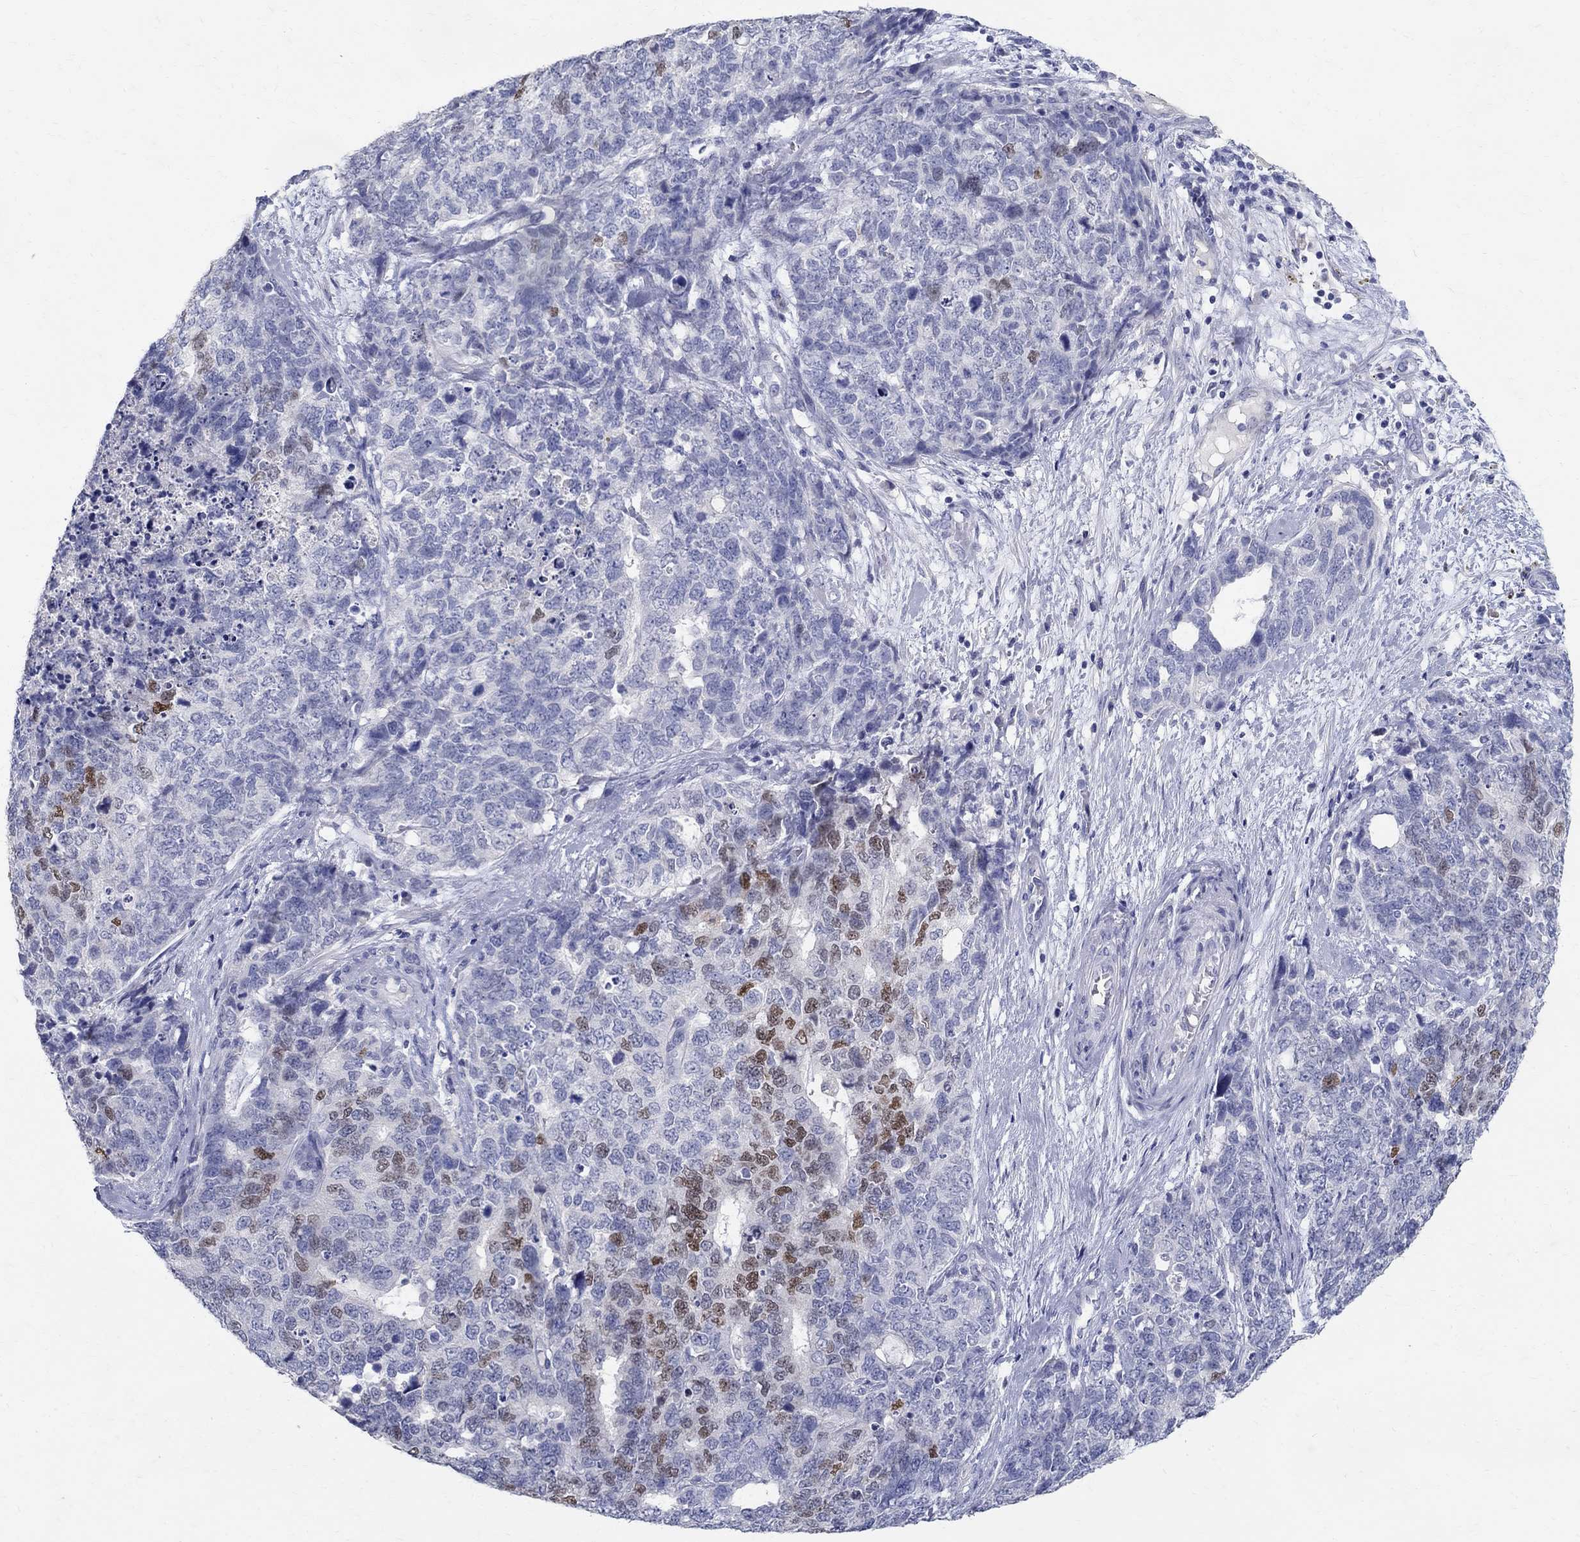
{"staining": {"intensity": "moderate", "quantity": "<25%", "location": "nuclear"}, "tissue": "cervical cancer", "cell_type": "Tumor cells", "image_type": "cancer", "snomed": [{"axis": "morphology", "description": "Squamous cell carcinoma, NOS"}, {"axis": "topography", "description": "Cervix"}], "caption": "Approximately <25% of tumor cells in human cervical cancer demonstrate moderate nuclear protein positivity as visualized by brown immunohistochemical staining.", "gene": "SOX2", "patient": {"sex": "female", "age": 63}}